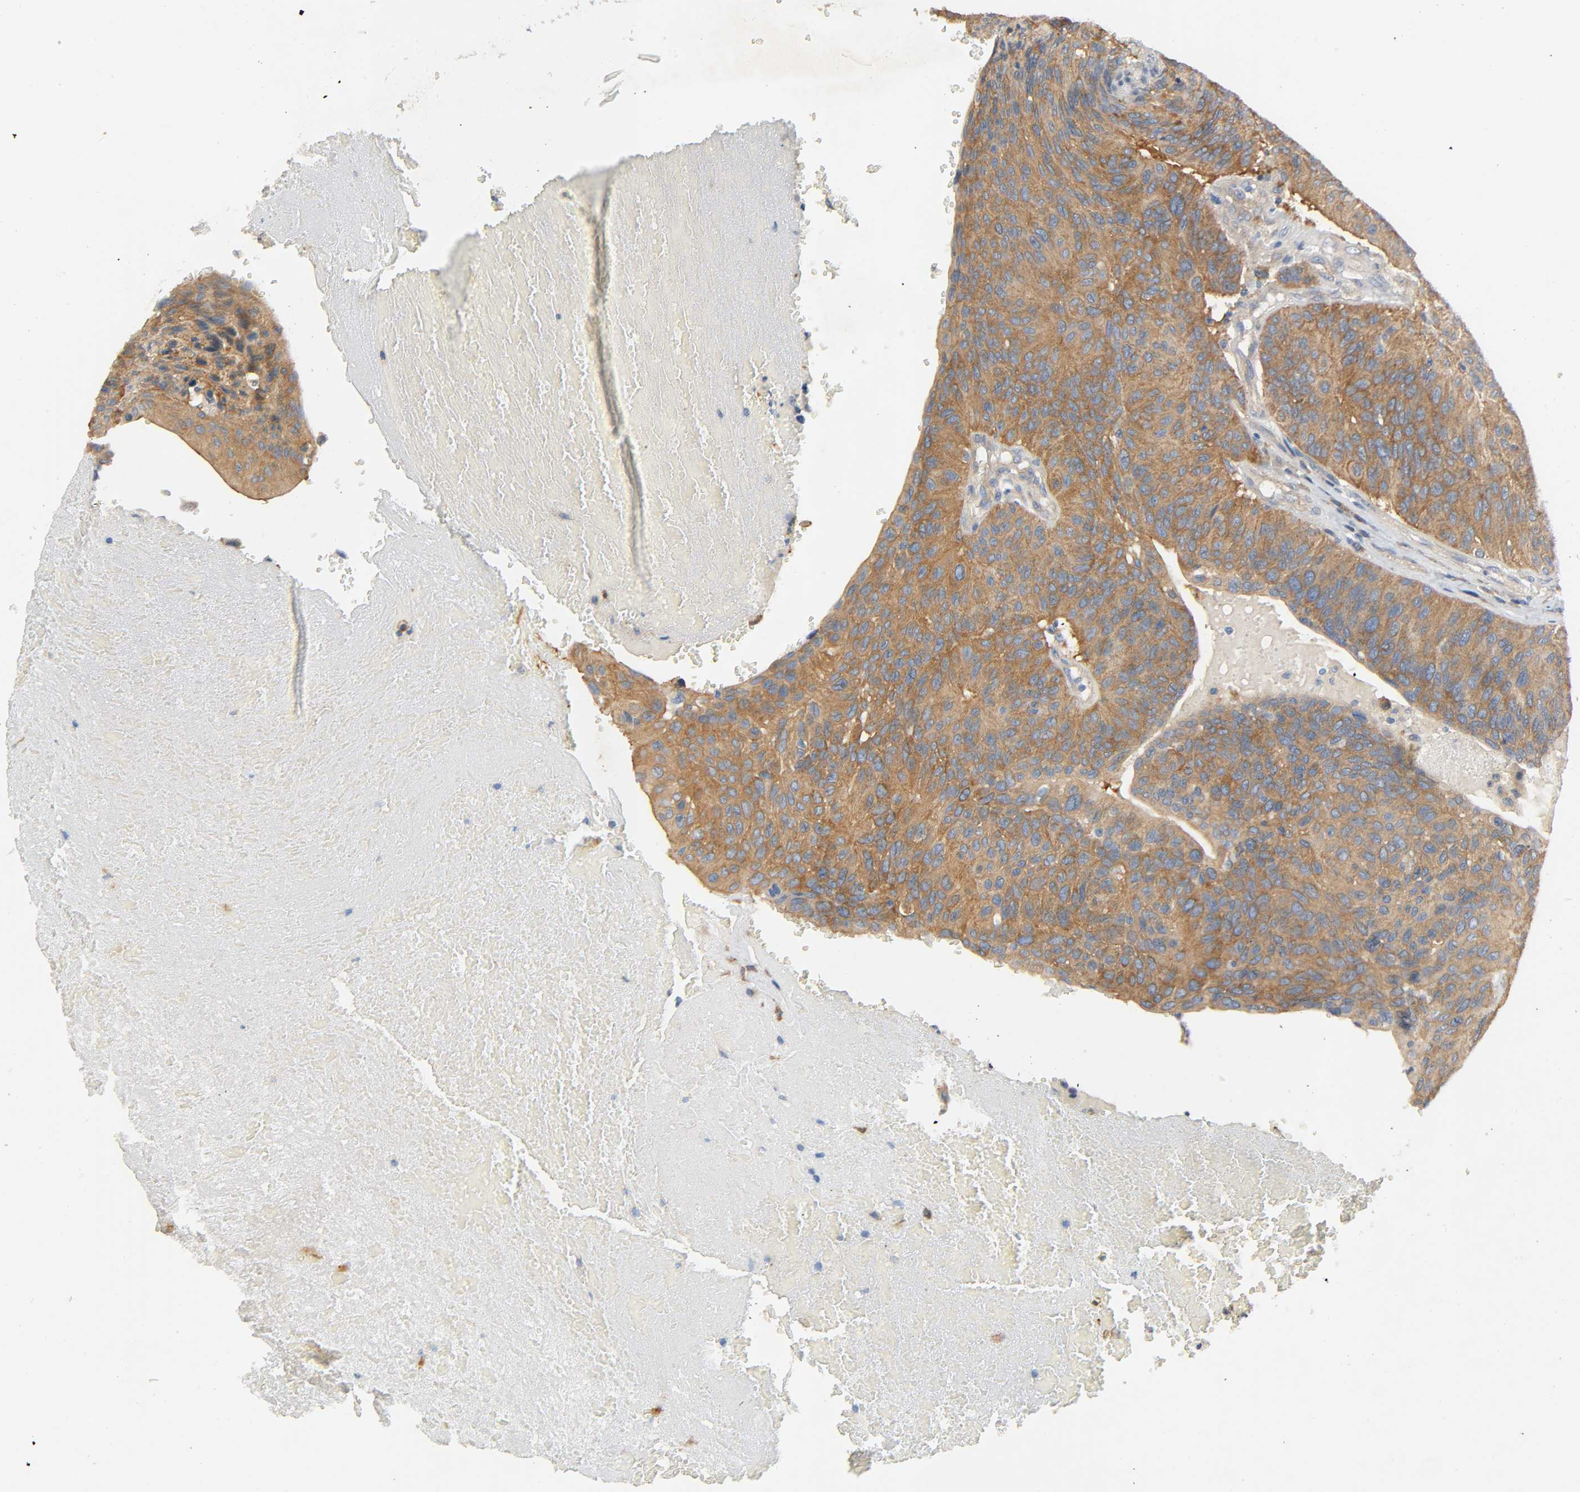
{"staining": {"intensity": "strong", "quantity": ">75%", "location": "cytoplasmic/membranous"}, "tissue": "urothelial cancer", "cell_type": "Tumor cells", "image_type": "cancer", "snomed": [{"axis": "morphology", "description": "Urothelial carcinoma, High grade"}, {"axis": "topography", "description": "Urinary bladder"}], "caption": "Strong cytoplasmic/membranous expression is appreciated in about >75% of tumor cells in high-grade urothelial carcinoma.", "gene": "ARPC1A", "patient": {"sex": "male", "age": 66}}